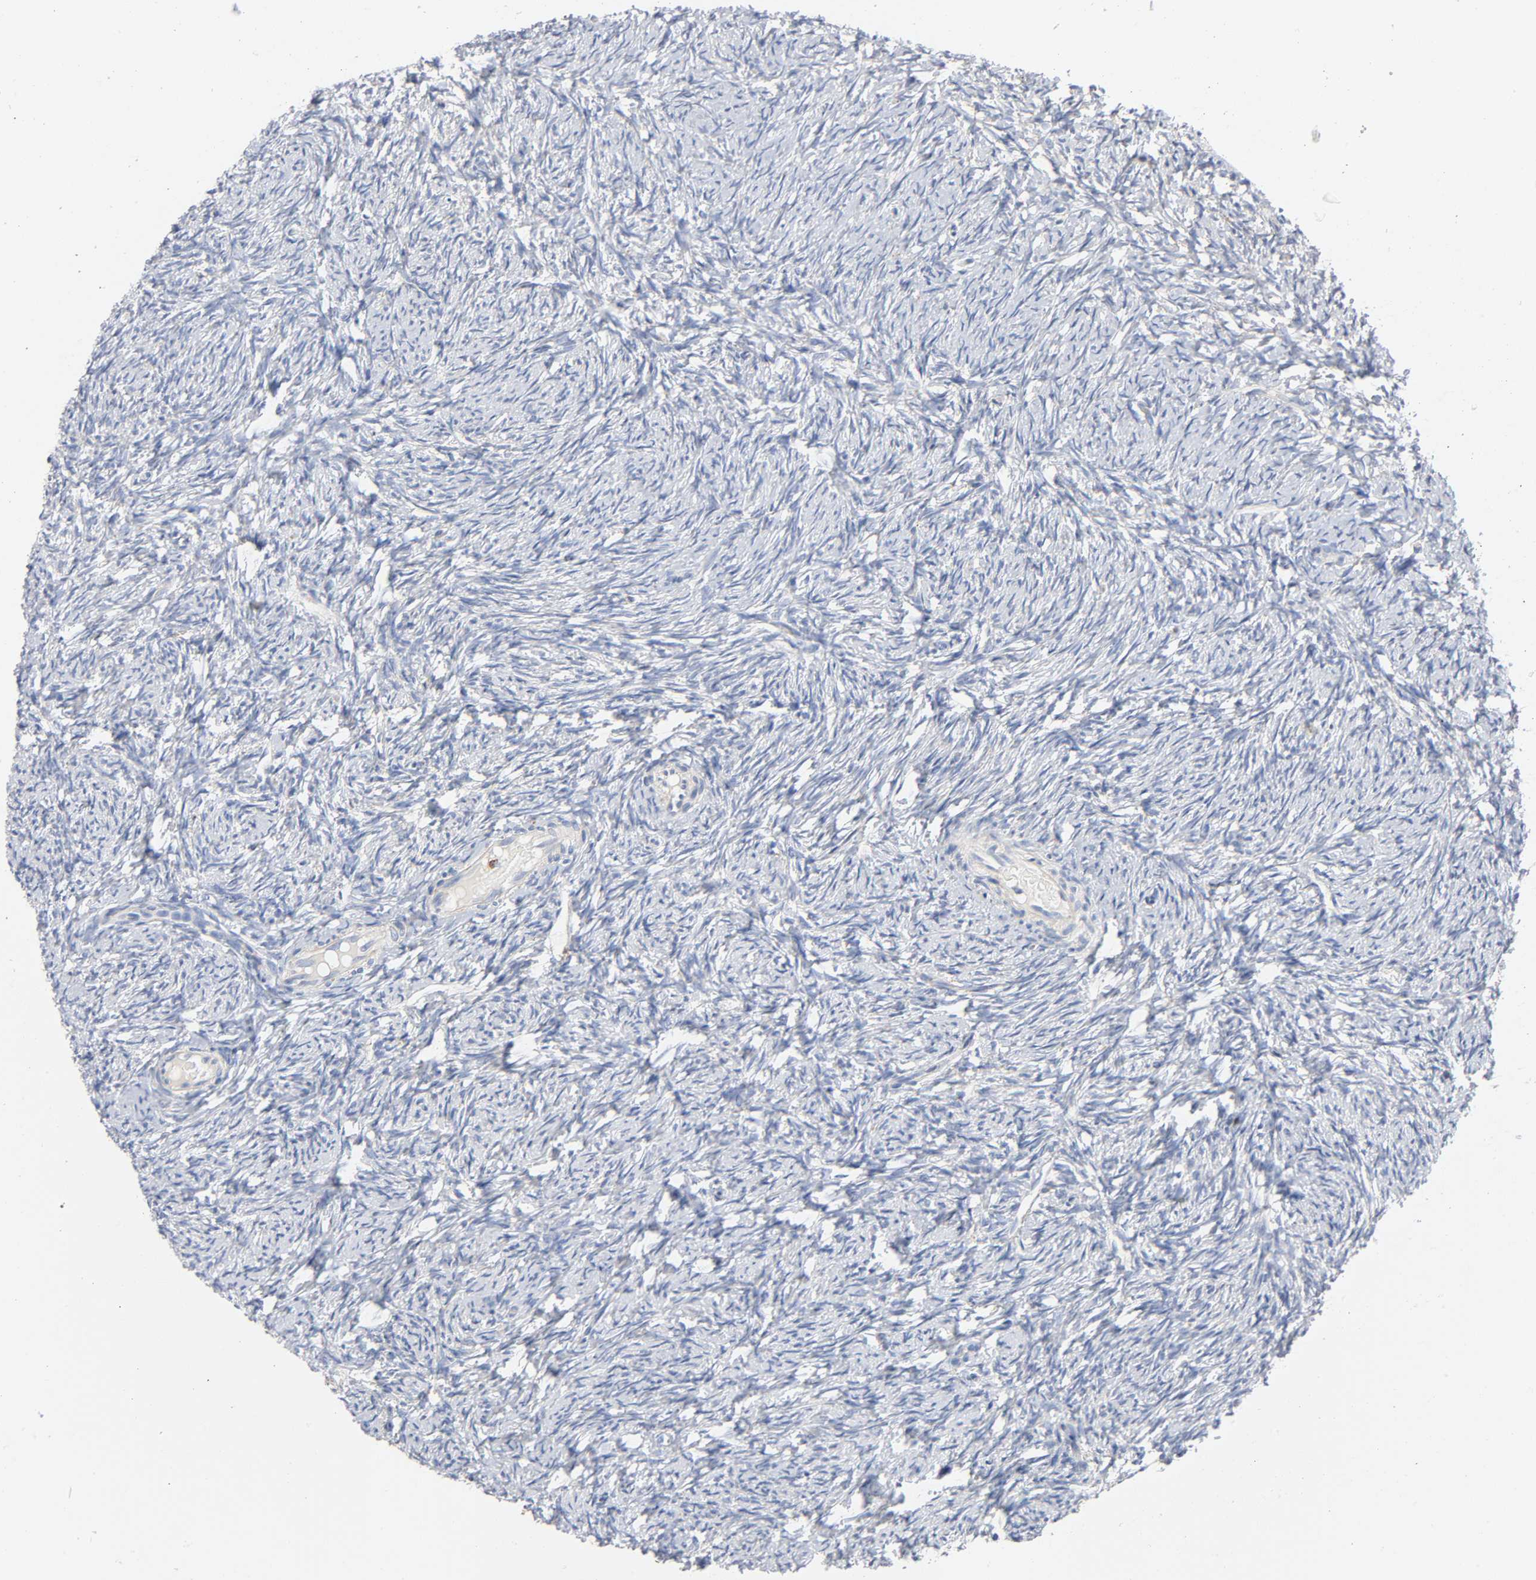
{"staining": {"intensity": "negative", "quantity": "none", "location": "none"}, "tissue": "ovary", "cell_type": "Ovarian stroma cells", "image_type": "normal", "snomed": [{"axis": "morphology", "description": "Normal tissue, NOS"}, {"axis": "topography", "description": "Ovary"}], "caption": "Immunohistochemical staining of normal ovary exhibits no significant expression in ovarian stroma cells.", "gene": "BAK1", "patient": {"sex": "female", "age": 60}}